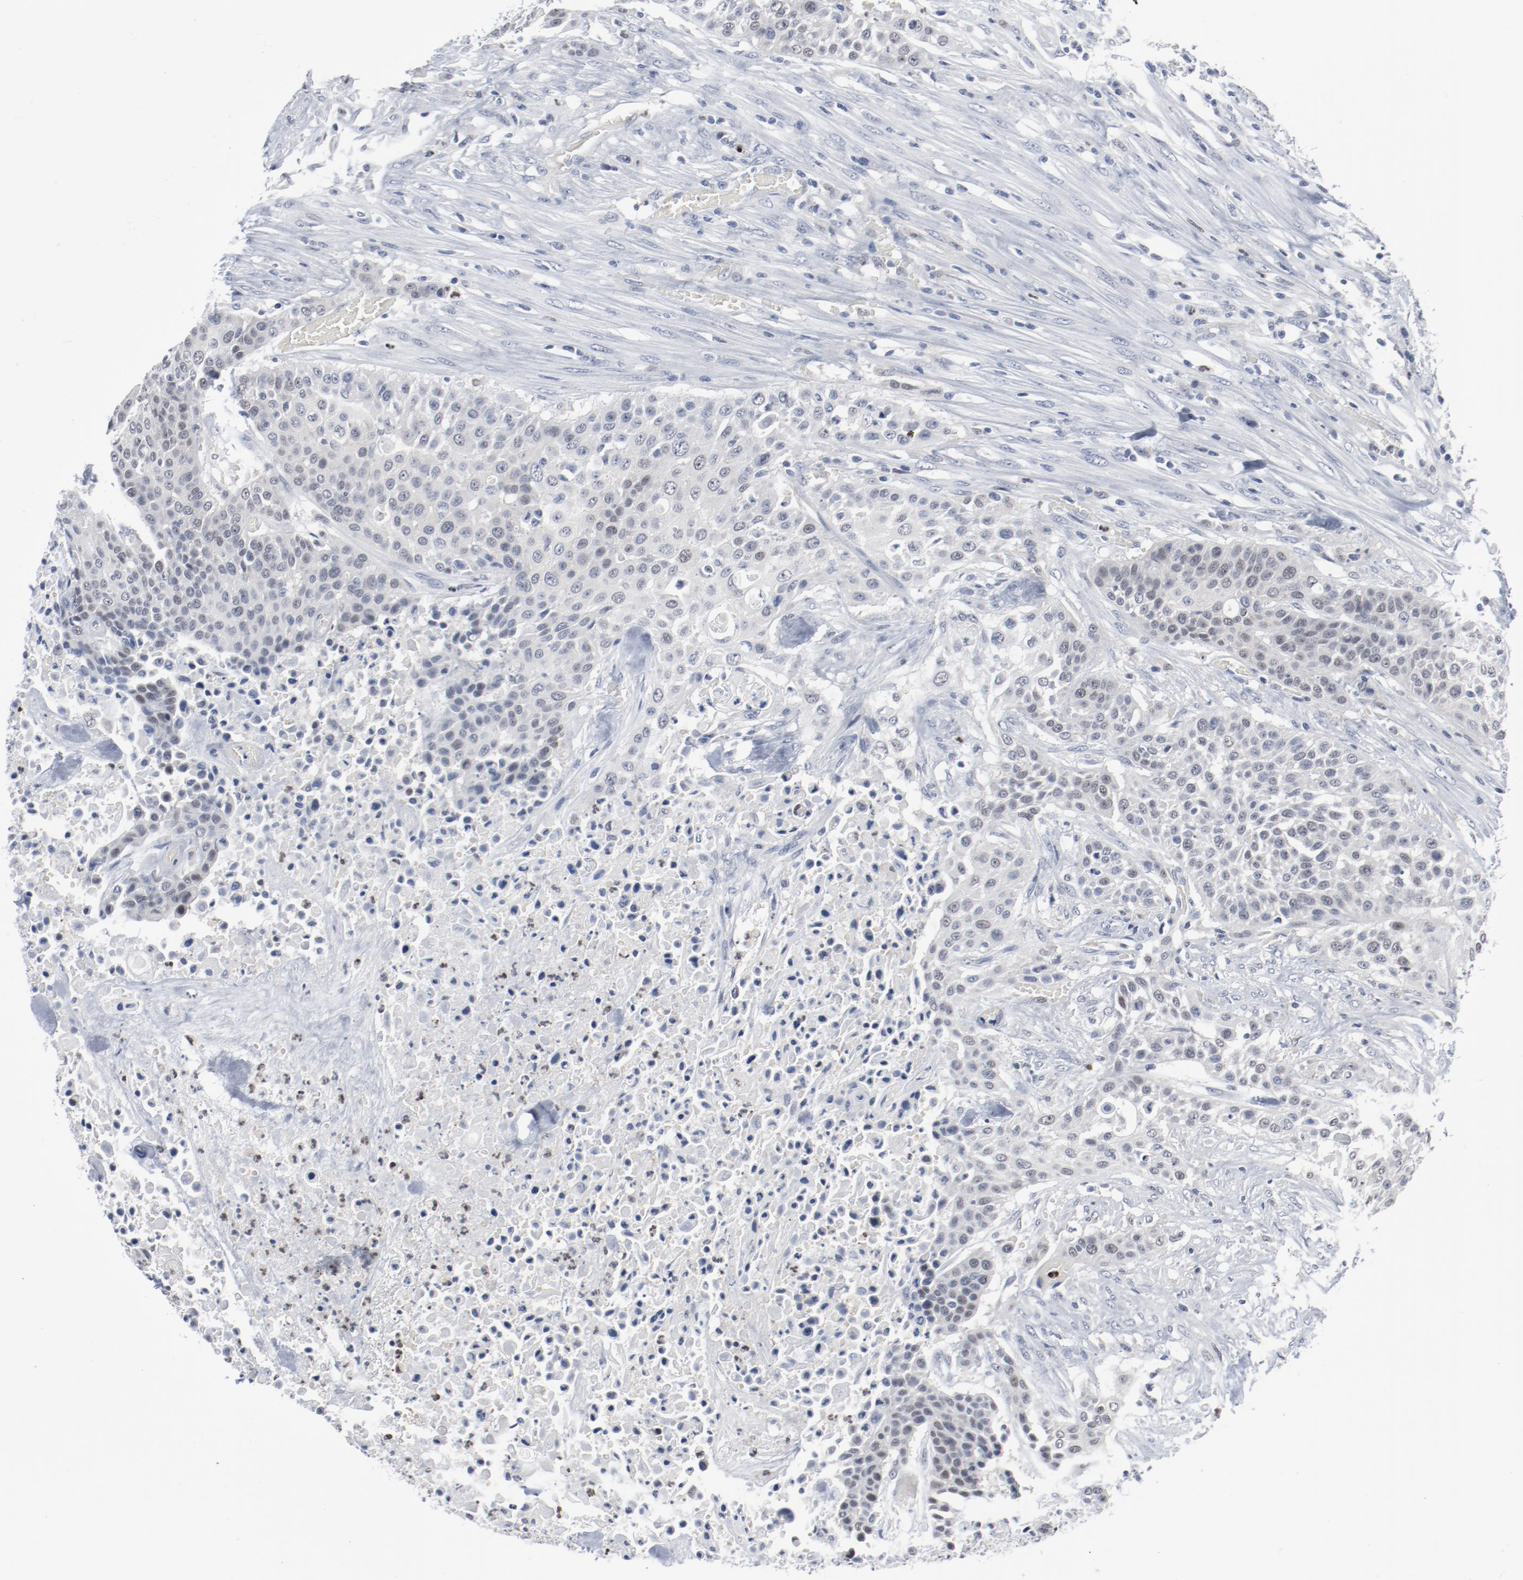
{"staining": {"intensity": "negative", "quantity": "none", "location": "none"}, "tissue": "urothelial cancer", "cell_type": "Tumor cells", "image_type": "cancer", "snomed": [{"axis": "morphology", "description": "Urothelial carcinoma, High grade"}, {"axis": "topography", "description": "Urinary bladder"}], "caption": "DAB (3,3'-diaminobenzidine) immunohistochemical staining of human high-grade urothelial carcinoma shows no significant staining in tumor cells. (Brightfield microscopy of DAB immunohistochemistry (IHC) at high magnification).", "gene": "FOXN2", "patient": {"sex": "male", "age": 74}}